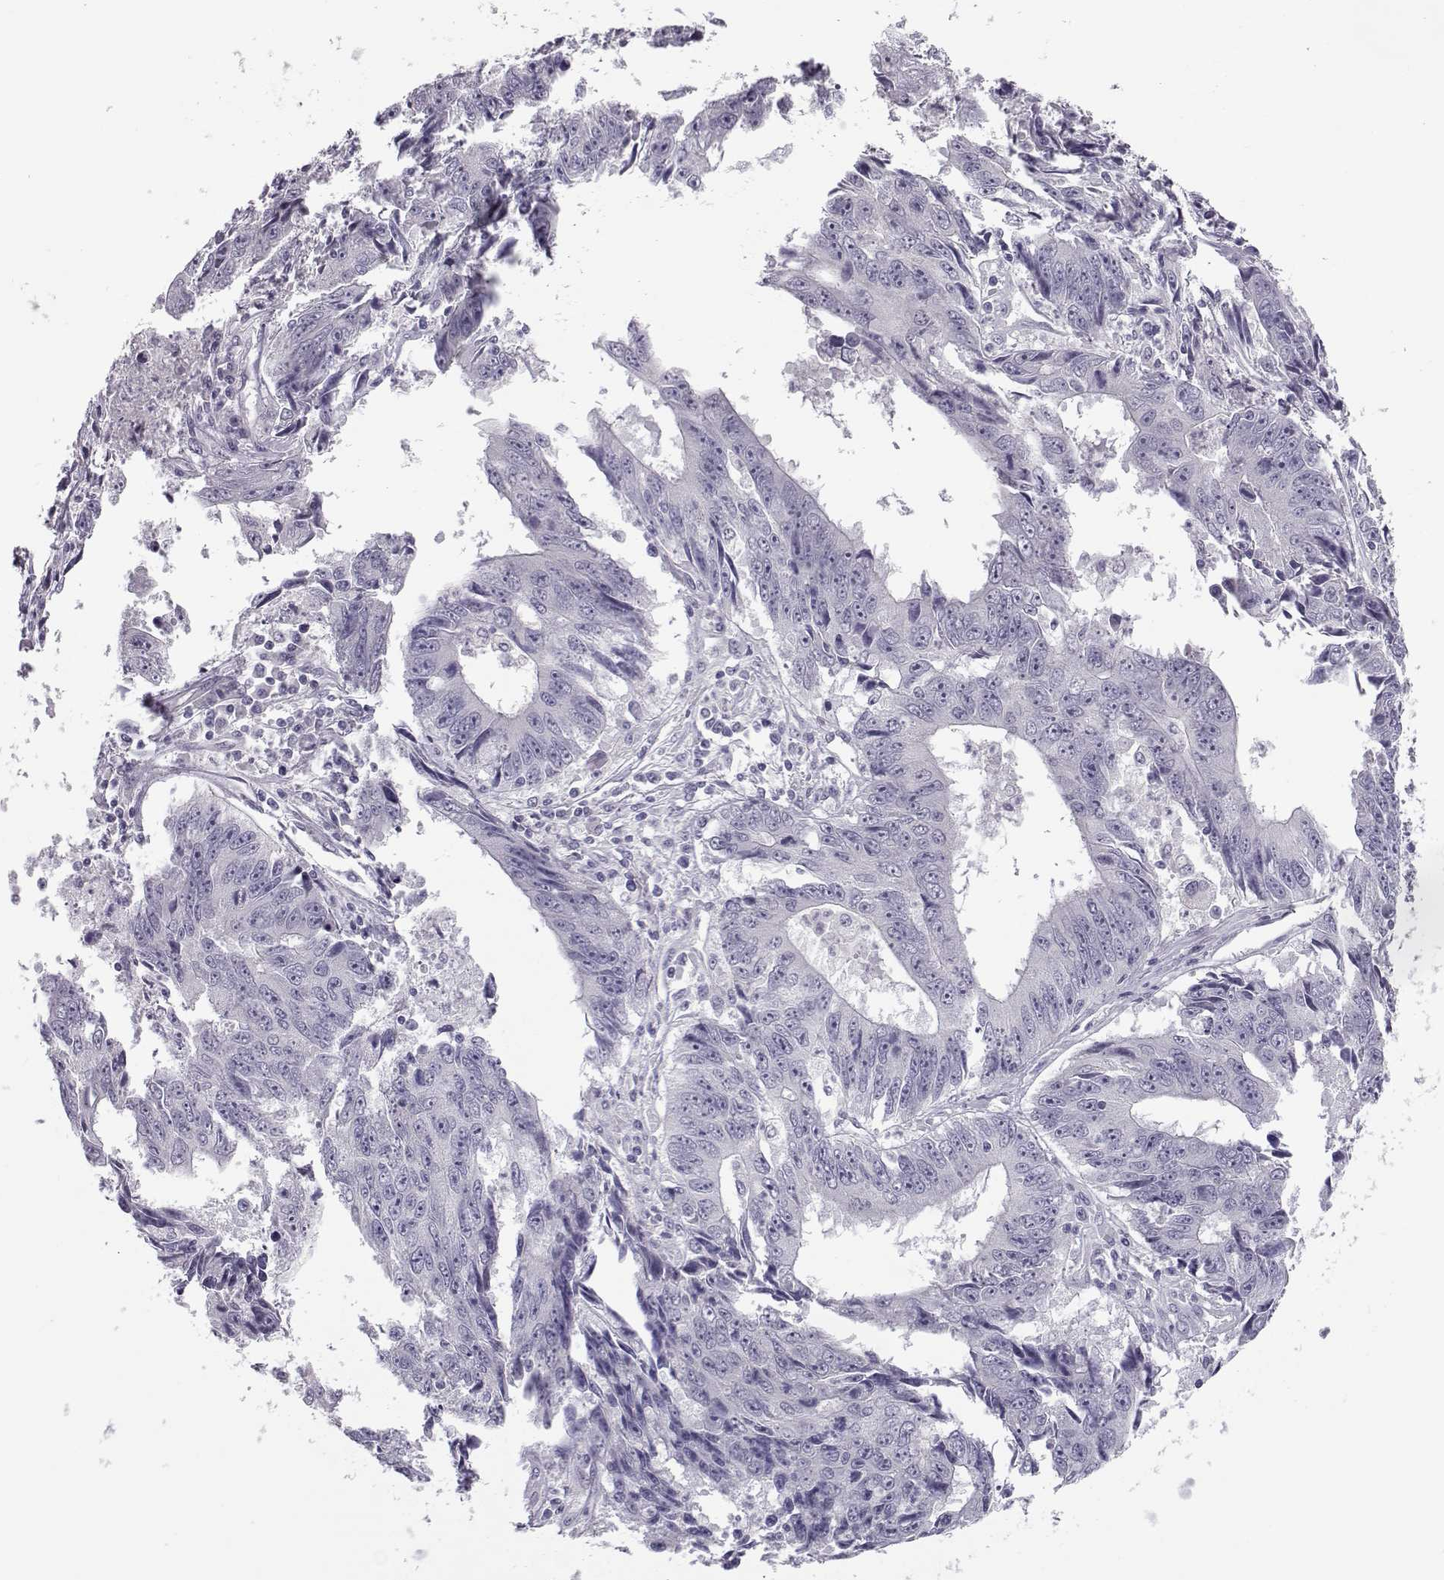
{"staining": {"intensity": "negative", "quantity": "none", "location": "none"}, "tissue": "liver cancer", "cell_type": "Tumor cells", "image_type": "cancer", "snomed": [{"axis": "morphology", "description": "Cholangiocarcinoma"}, {"axis": "topography", "description": "Liver"}], "caption": "IHC of cholangiocarcinoma (liver) exhibits no staining in tumor cells.", "gene": "ASRGL1", "patient": {"sex": "male", "age": 65}}